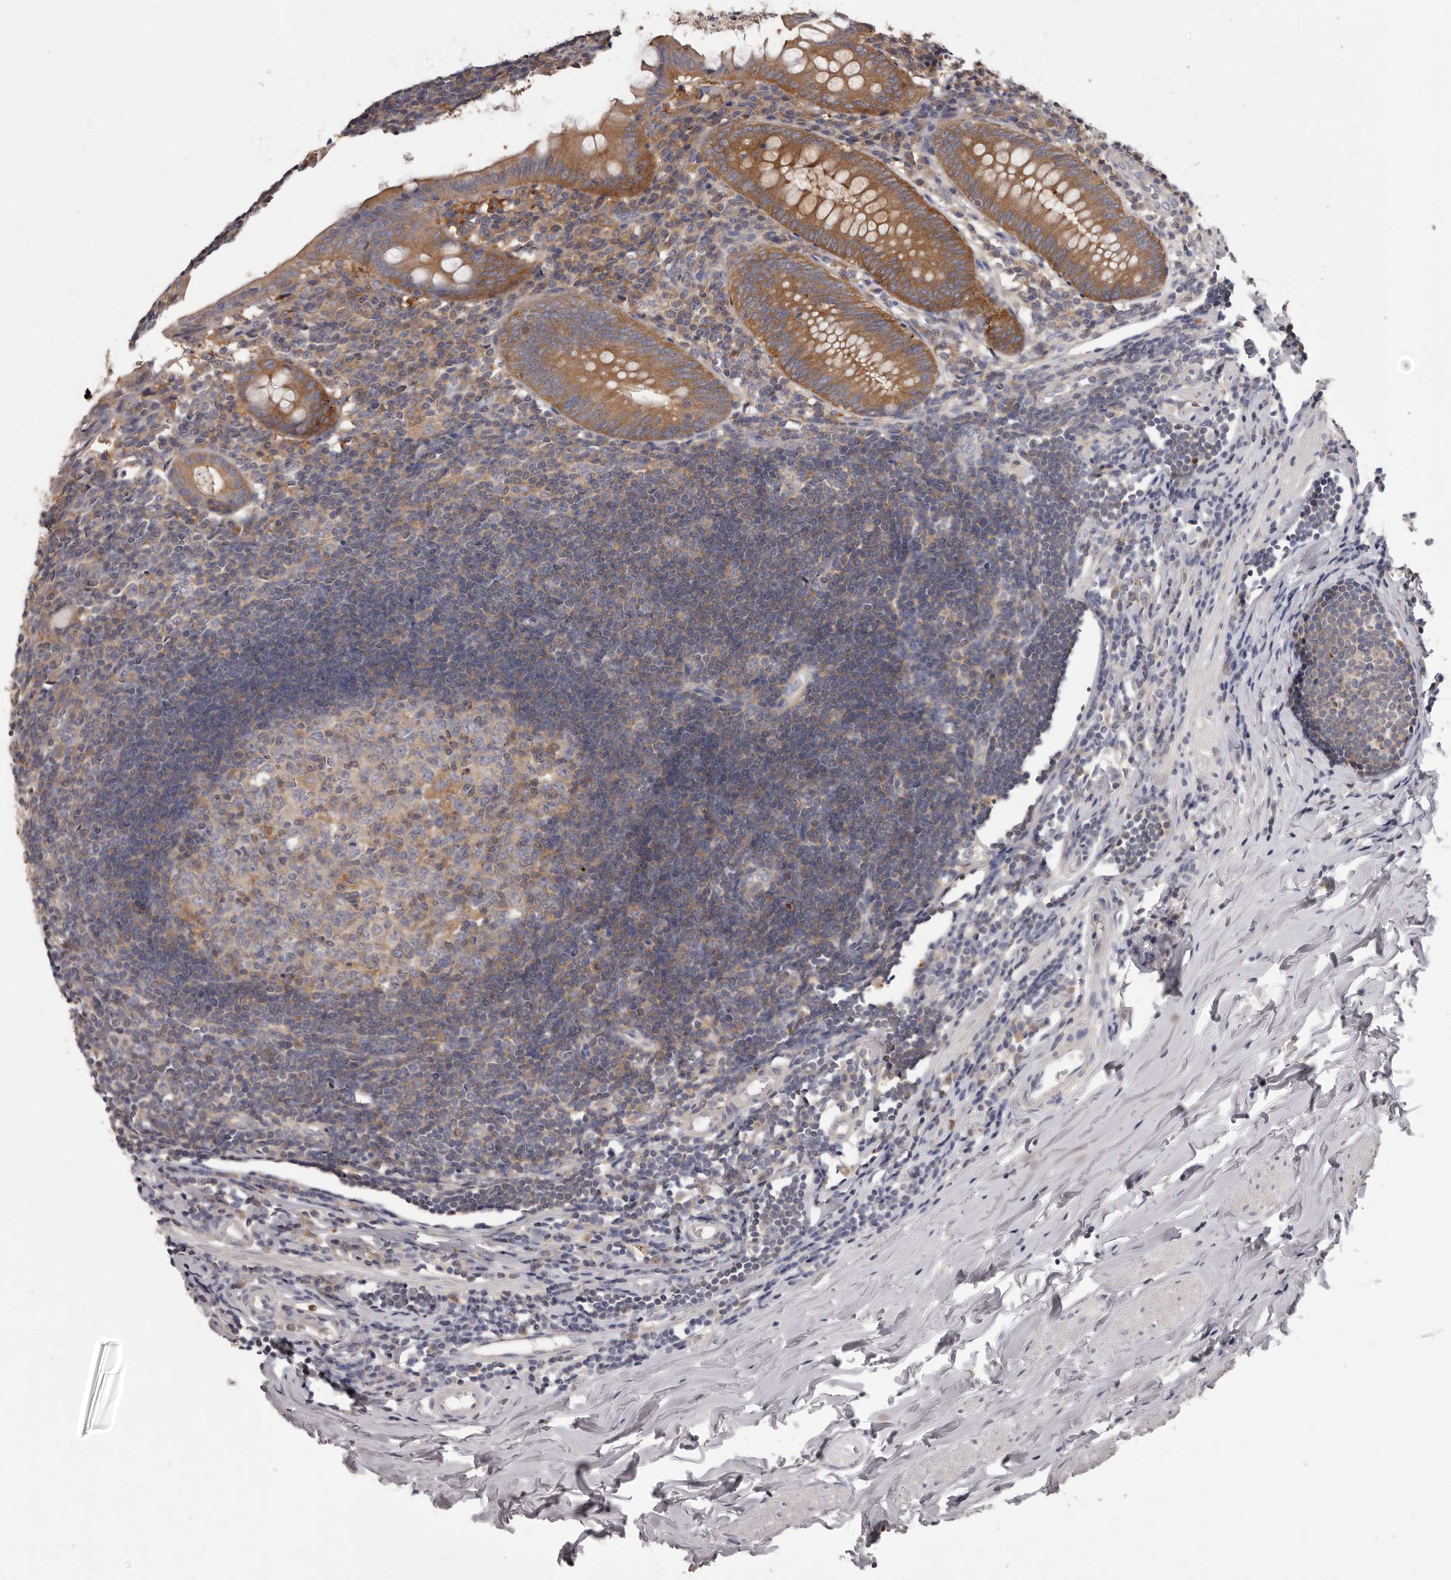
{"staining": {"intensity": "moderate", "quantity": ">75%", "location": "cytoplasmic/membranous"}, "tissue": "appendix", "cell_type": "Glandular cells", "image_type": "normal", "snomed": [{"axis": "morphology", "description": "Normal tissue, NOS"}, {"axis": "topography", "description": "Appendix"}], "caption": "An image of appendix stained for a protein reveals moderate cytoplasmic/membranous brown staining in glandular cells.", "gene": "APEH", "patient": {"sex": "female", "age": 54}}